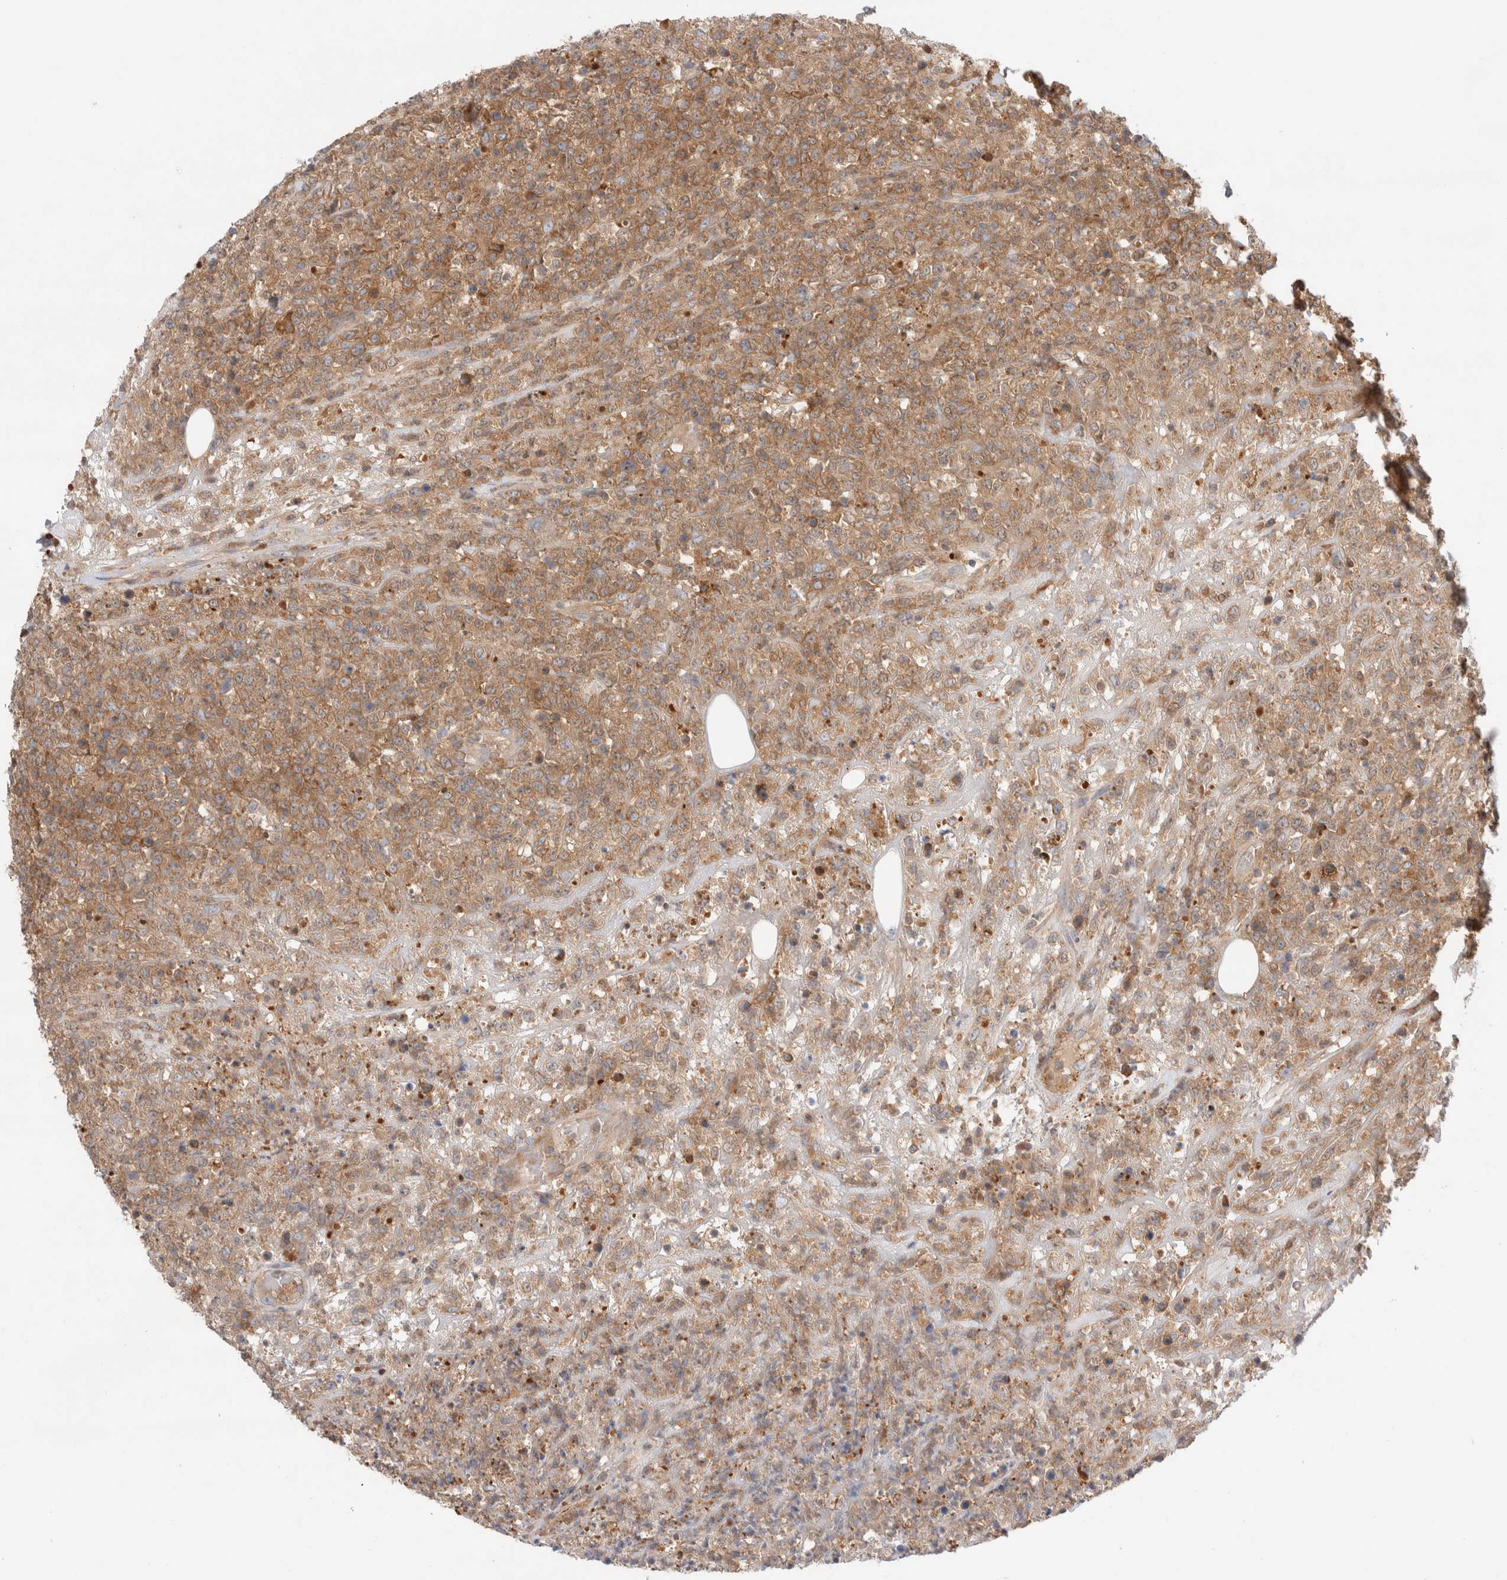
{"staining": {"intensity": "moderate", "quantity": ">75%", "location": "cytoplasmic/membranous"}, "tissue": "lymphoma", "cell_type": "Tumor cells", "image_type": "cancer", "snomed": [{"axis": "morphology", "description": "Malignant lymphoma, non-Hodgkin's type, High grade"}, {"axis": "topography", "description": "Colon"}], "caption": "A brown stain highlights moderate cytoplasmic/membranous staining of a protein in lymphoma tumor cells.", "gene": "KLHL14", "patient": {"sex": "female", "age": 53}}